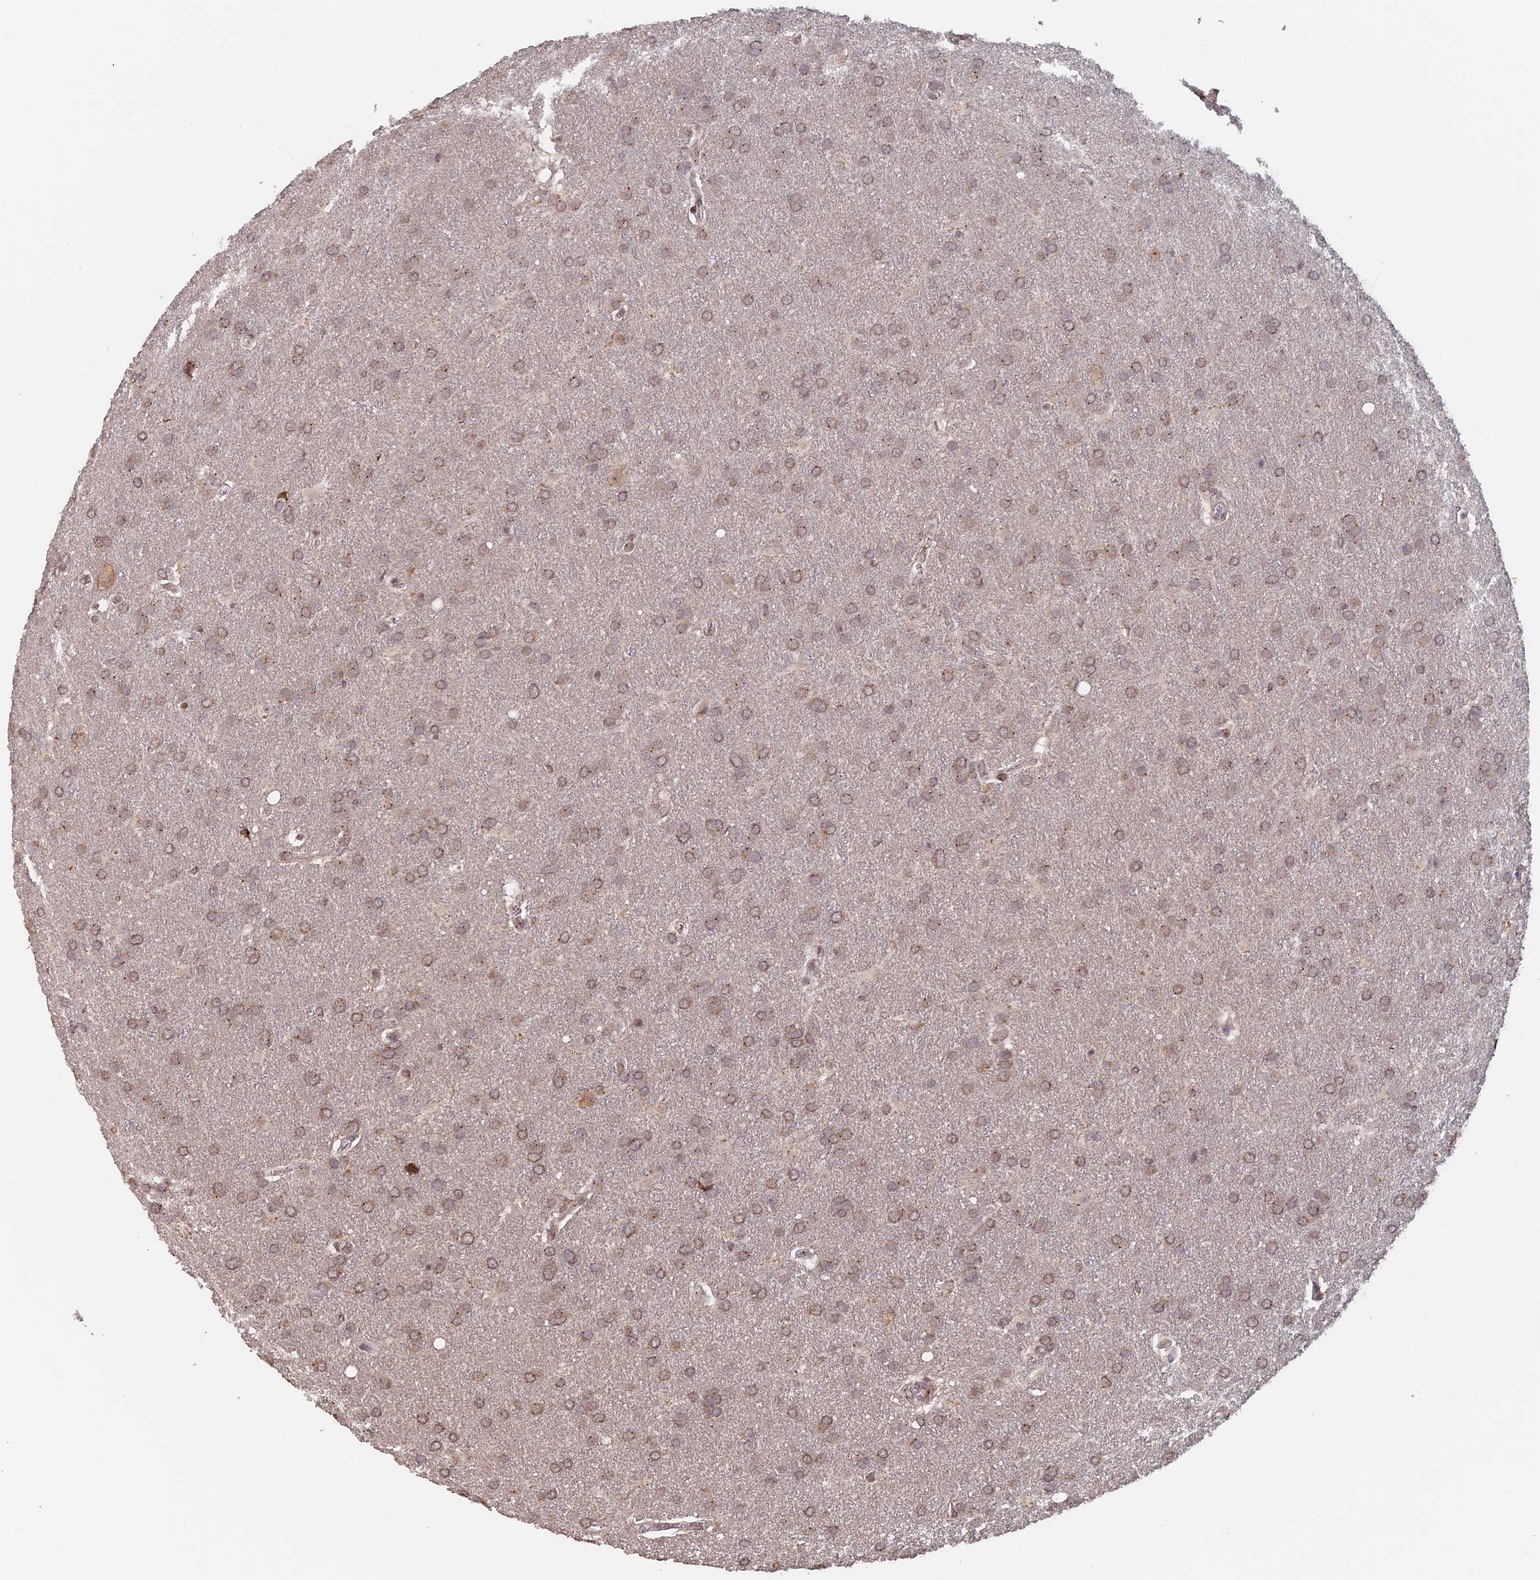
{"staining": {"intensity": "moderate", "quantity": ">75%", "location": "cytoplasmic/membranous,nuclear"}, "tissue": "glioma", "cell_type": "Tumor cells", "image_type": "cancer", "snomed": [{"axis": "morphology", "description": "Glioma, malignant, Low grade"}, {"axis": "topography", "description": "Brain"}], "caption": "Immunohistochemical staining of low-grade glioma (malignant) shows moderate cytoplasmic/membranous and nuclear protein expression in approximately >75% of tumor cells.", "gene": "PIGQ", "patient": {"sex": "female", "age": 32}}